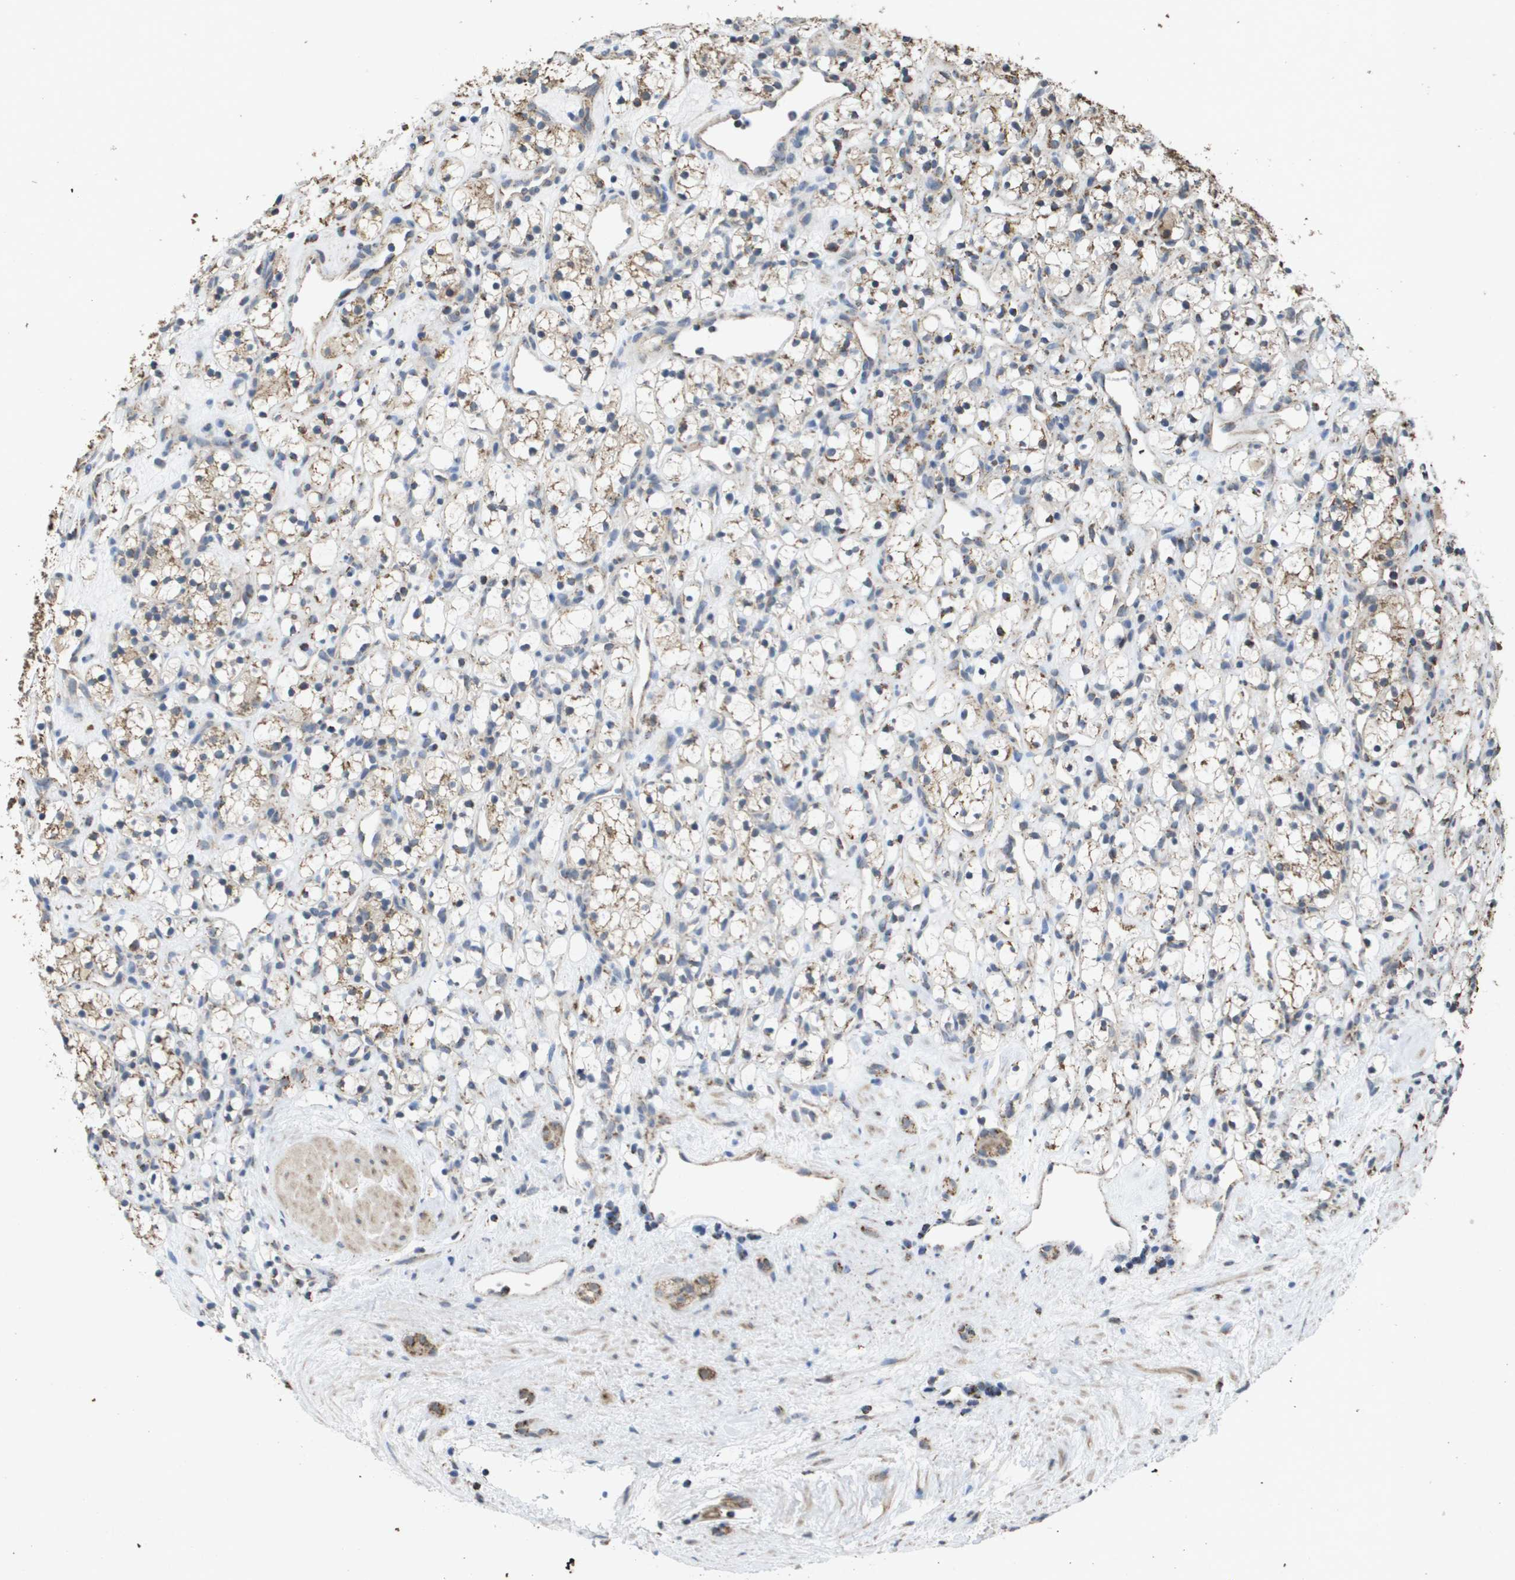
{"staining": {"intensity": "weak", "quantity": "25%-75%", "location": "cytoplasmic/membranous"}, "tissue": "renal cancer", "cell_type": "Tumor cells", "image_type": "cancer", "snomed": [{"axis": "morphology", "description": "Adenocarcinoma, NOS"}, {"axis": "topography", "description": "Kidney"}], "caption": "IHC micrograph of human renal cancer (adenocarcinoma) stained for a protein (brown), which reveals low levels of weak cytoplasmic/membranous staining in approximately 25%-75% of tumor cells.", "gene": "HSPE1", "patient": {"sex": "female", "age": 60}}